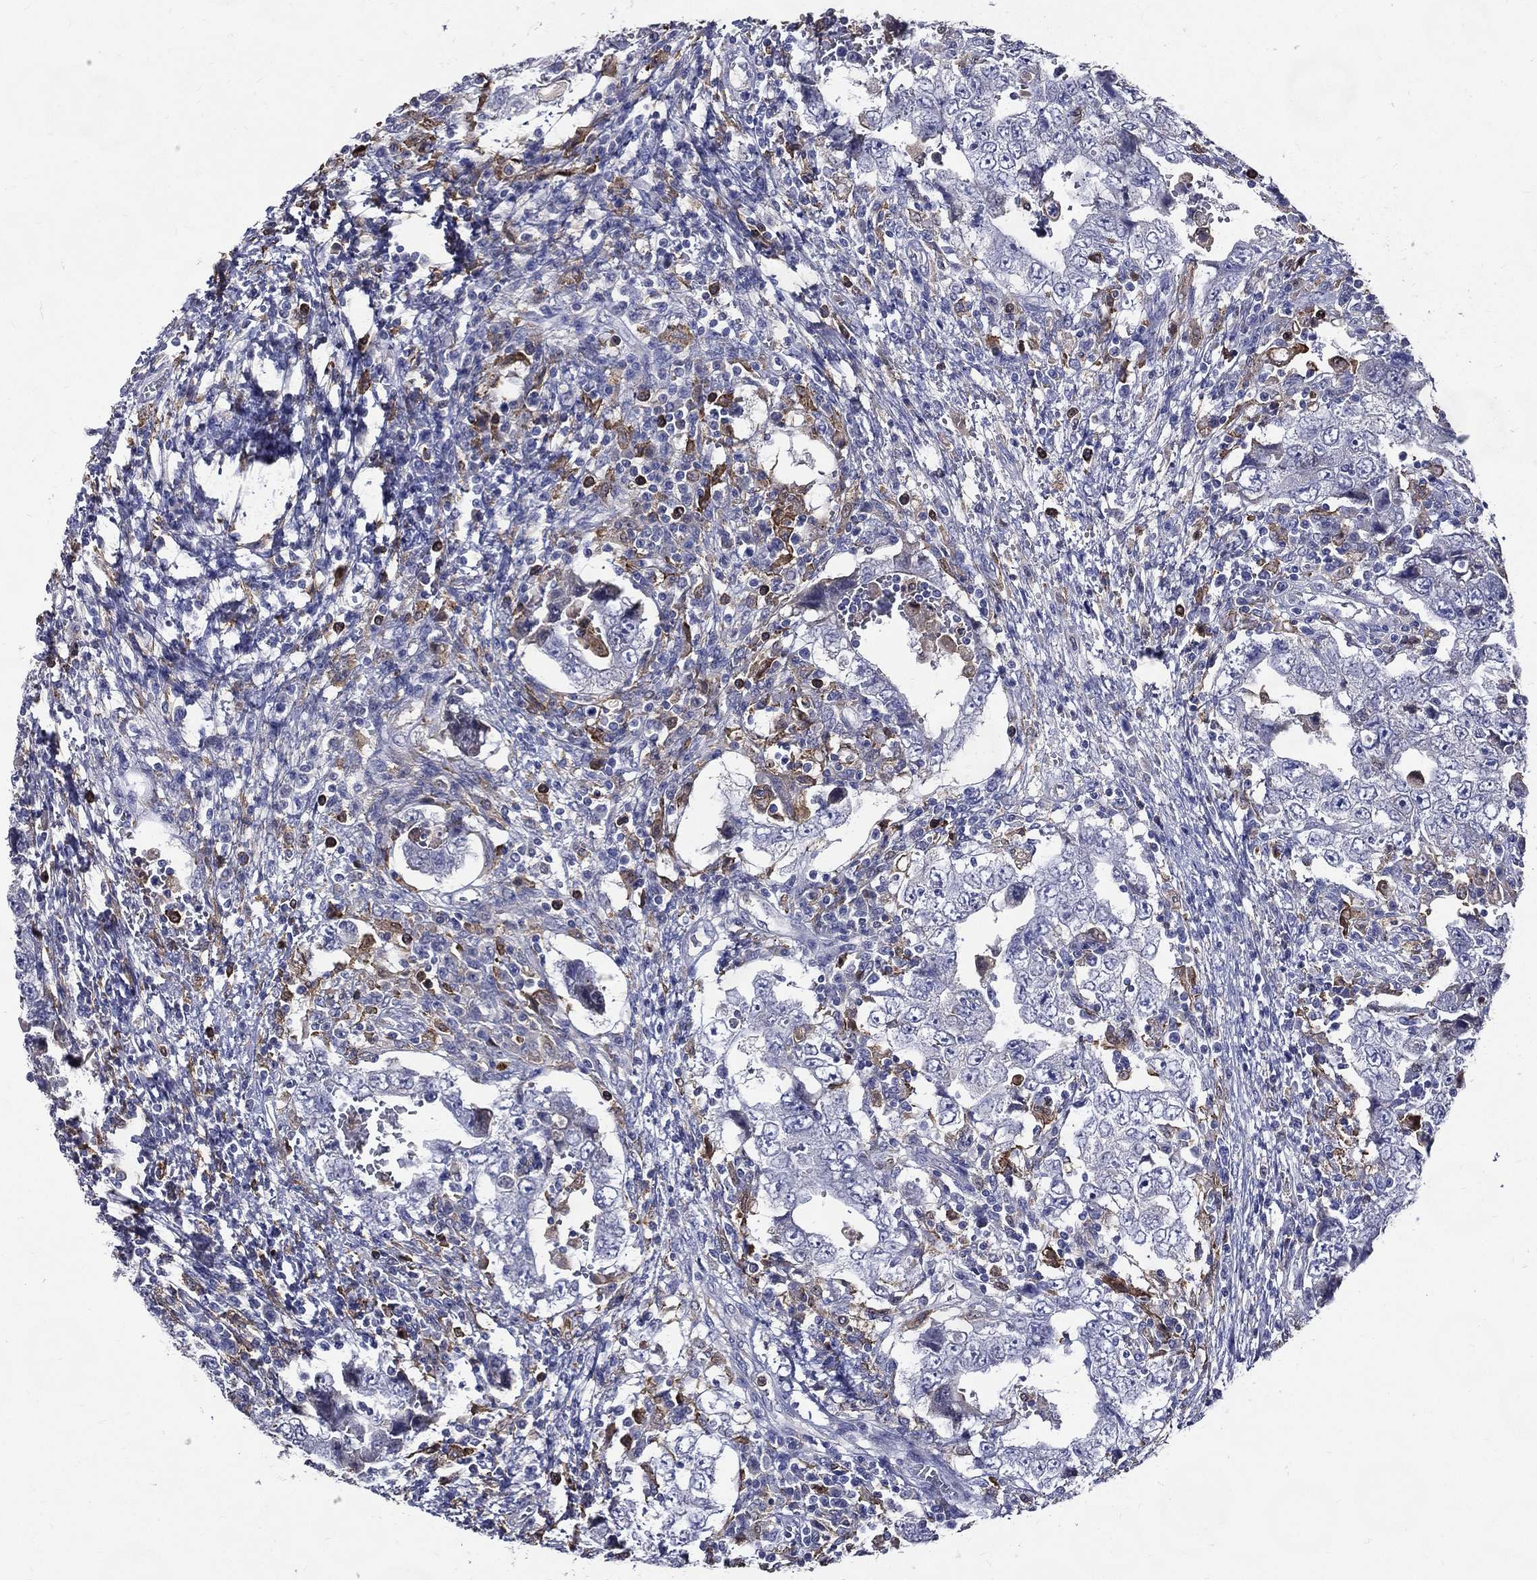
{"staining": {"intensity": "negative", "quantity": "none", "location": "none"}, "tissue": "testis cancer", "cell_type": "Tumor cells", "image_type": "cancer", "snomed": [{"axis": "morphology", "description": "Carcinoma, Embryonal, NOS"}, {"axis": "topography", "description": "Testis"}], "caption": "Photomicrograph shows no significant protein positivity in tumor cells of testis cancer. (DAB immunohistochemistry with hematoxylin counter stain).", "gene": "GPR171", "patient": {"sex": "male", "age": 26}}